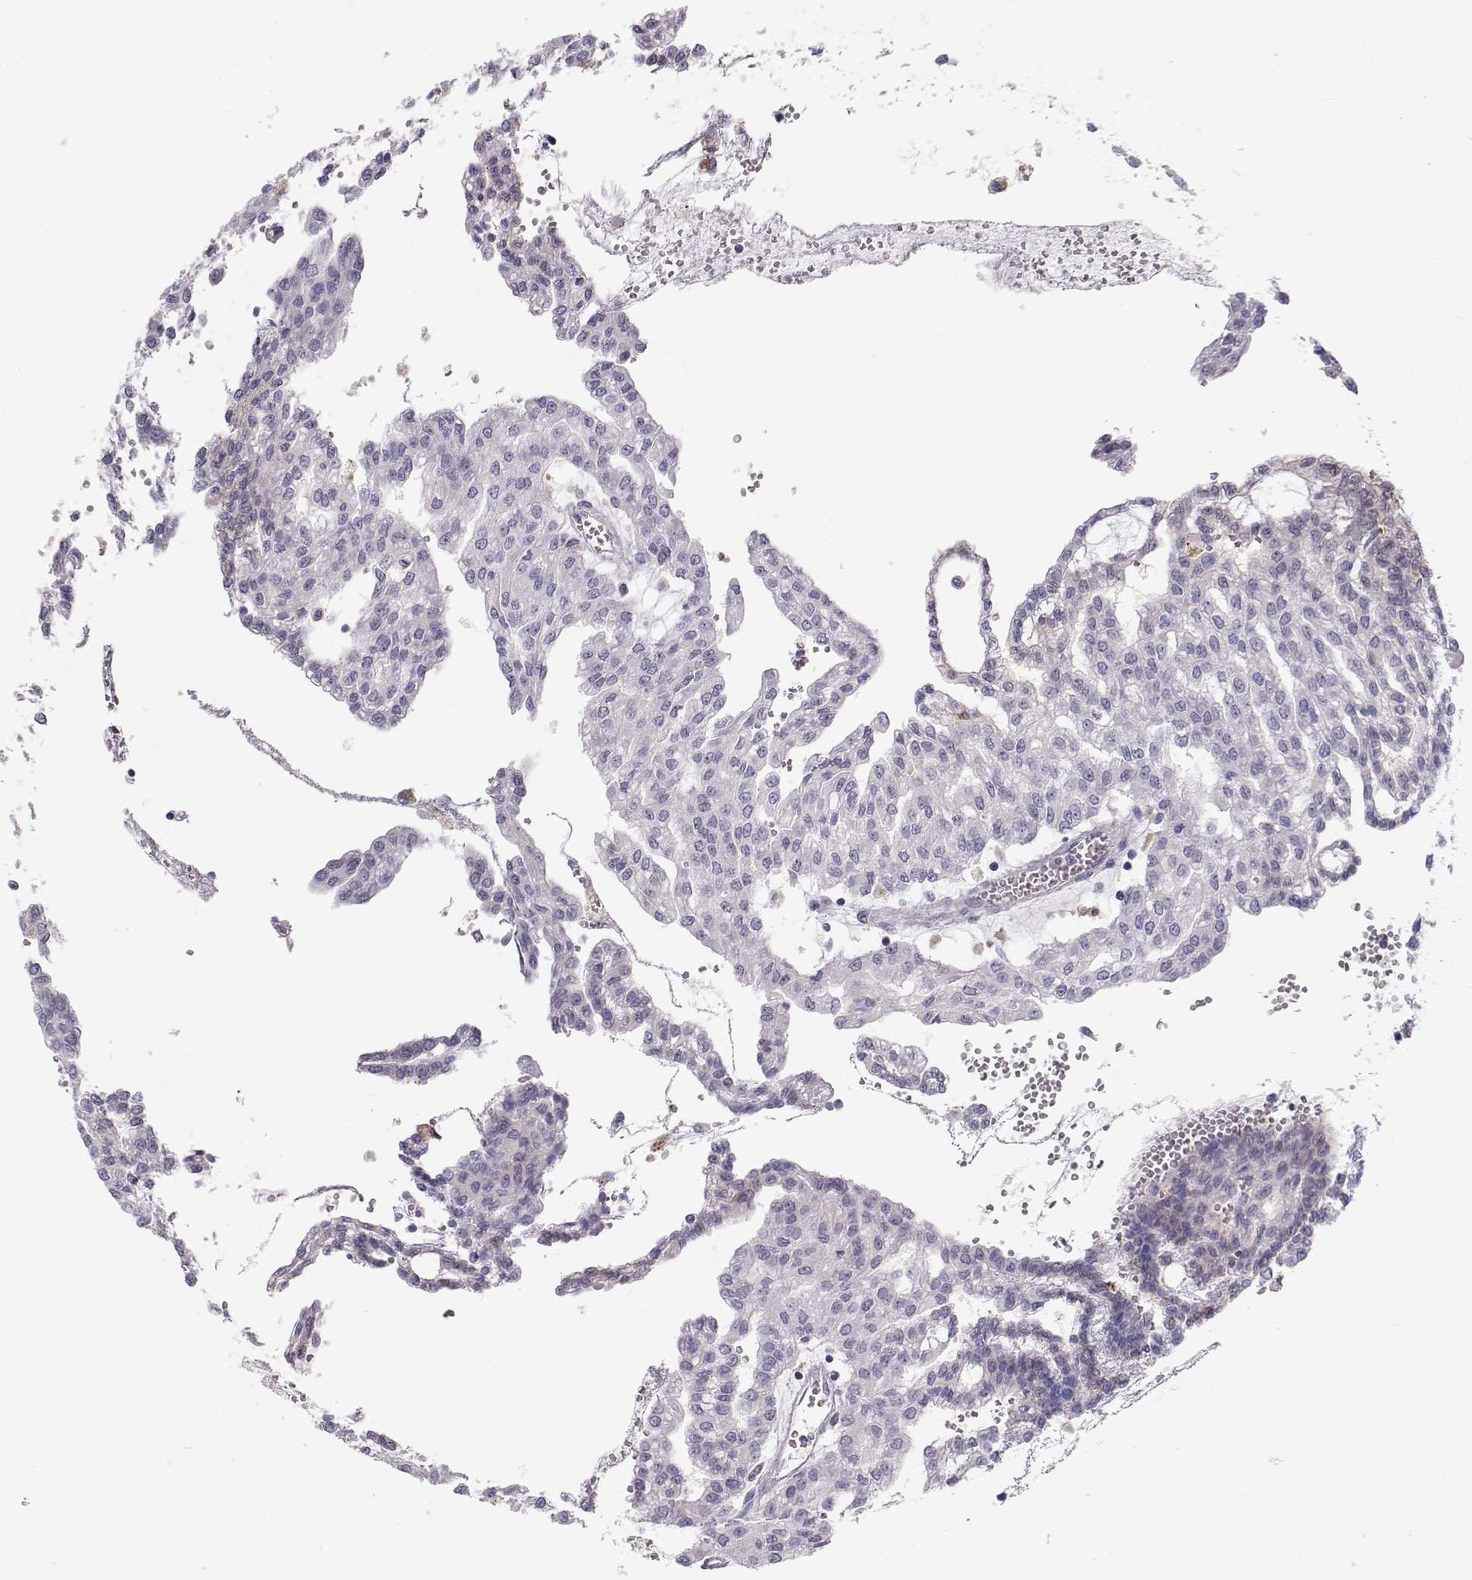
{"staining": {"intensity": "negative", "quantity": "none", "location": "none"}, "tissue": "renal cancer", "cell_type": "Tumor cells", "image_type": "cancer", "snomed": [{"axis": "morphology", "description": "Adenocarcinoma, NOS"}, {"axis": "topography", "description": "Kidney"}], "caption": "Adenocarcinoma (renal) was stained to show a protein in brown. There is no significant positivity in tumor cells. (Stains: DAB immunohistochemistry (IHC) with hematoxylin counter stain, Microscopy: brightfield microscopy at high magnification).", "gene": "MROH7", "patient": {"sex": "male", "age": 63}}